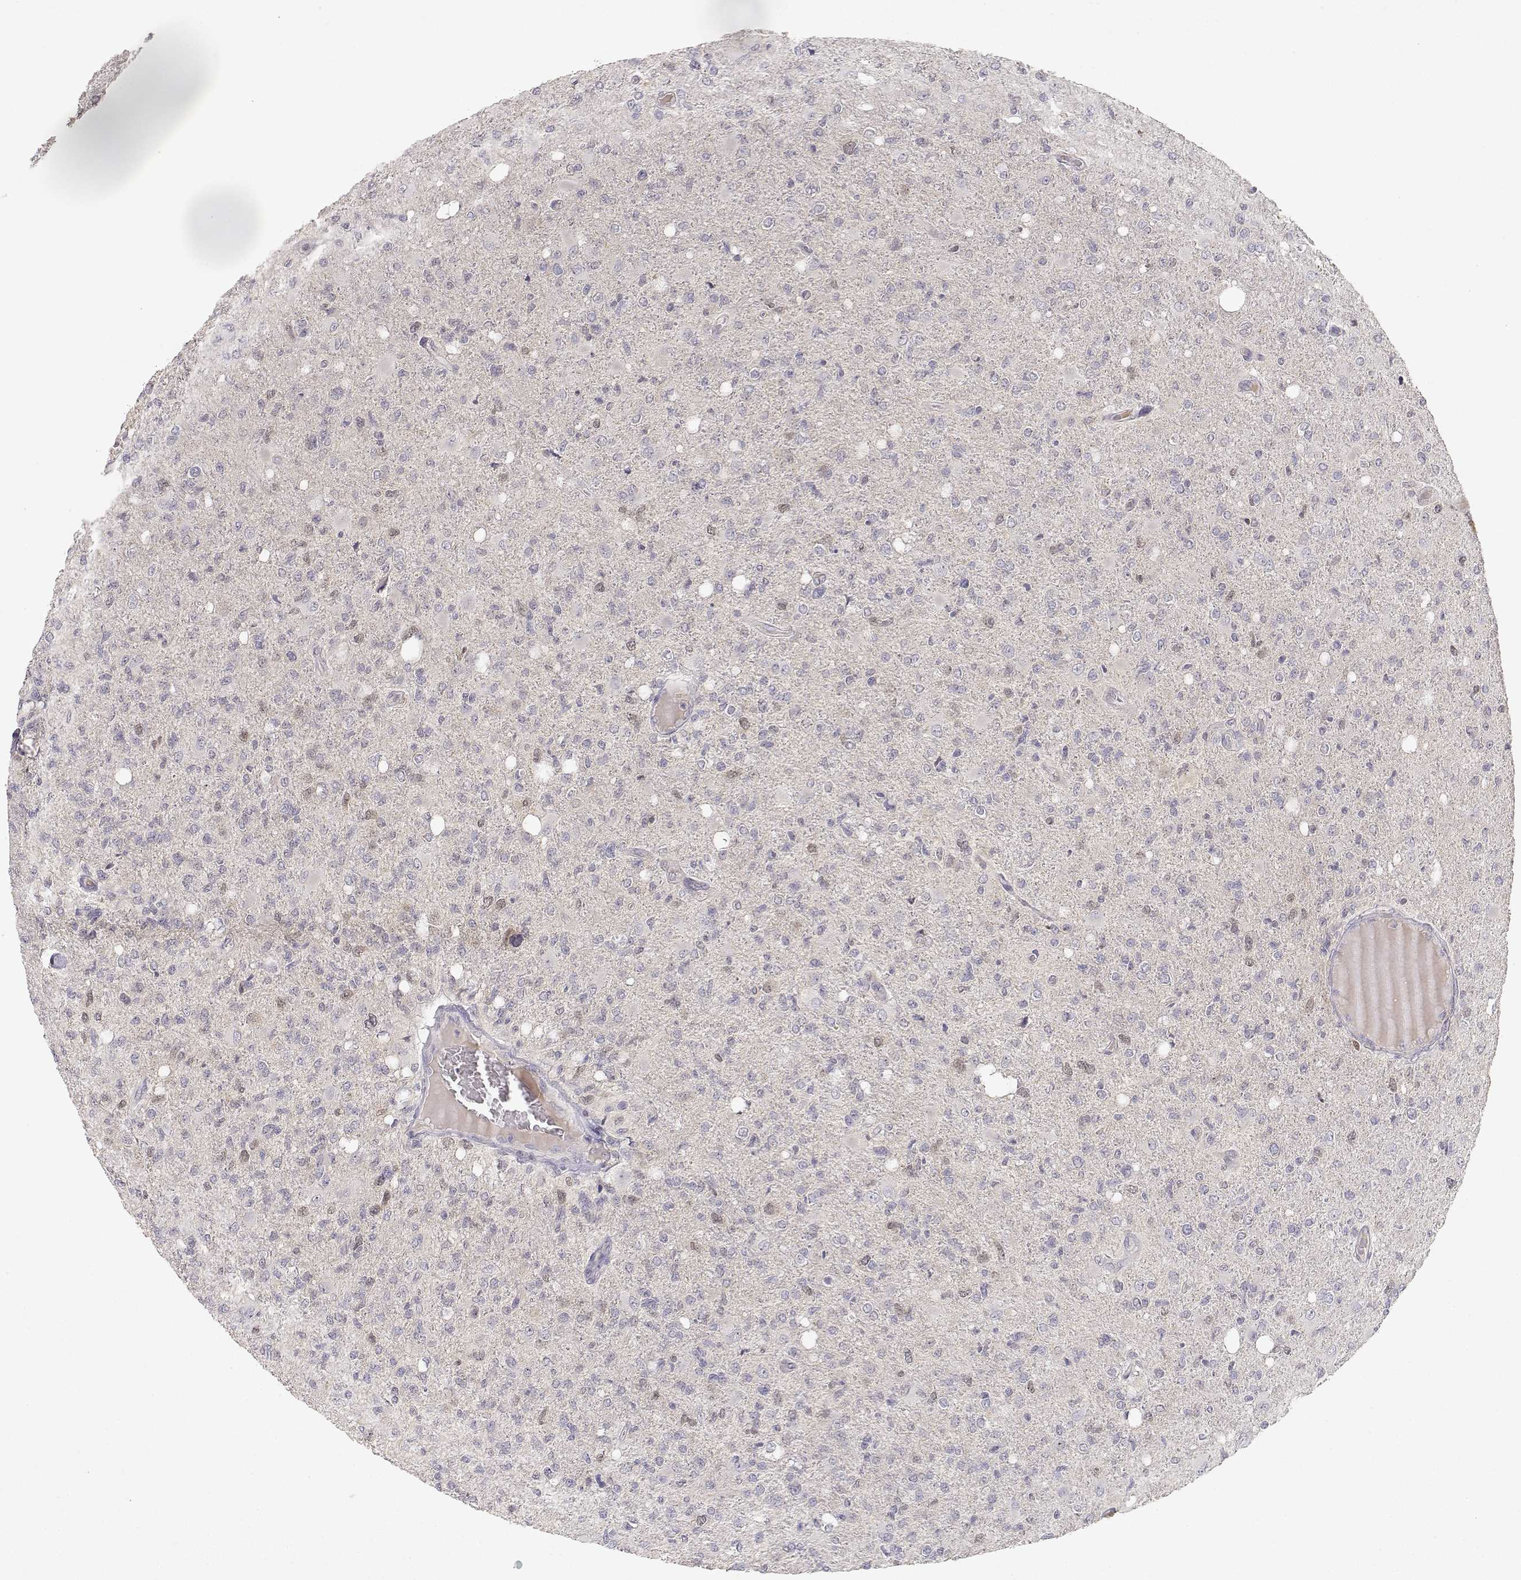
{"staining": {"intensity": "negative", "quantity": "none", "location": "none"}, "tissue": "glioma", "cell_type": "Tumor cells", "image_type": "cancer", "snomed": [{"axis": "morphology", "description": "Glioma, malignant, High grade"}, {"axis": "topography", "description": "Cerebral cortex"}], "caption": "An IHC micrograph of glioma is shown. There is no staining in tumor cells of glioma.", "gene": "RAD51", "patient": {"sex": "male", "age": 70}}